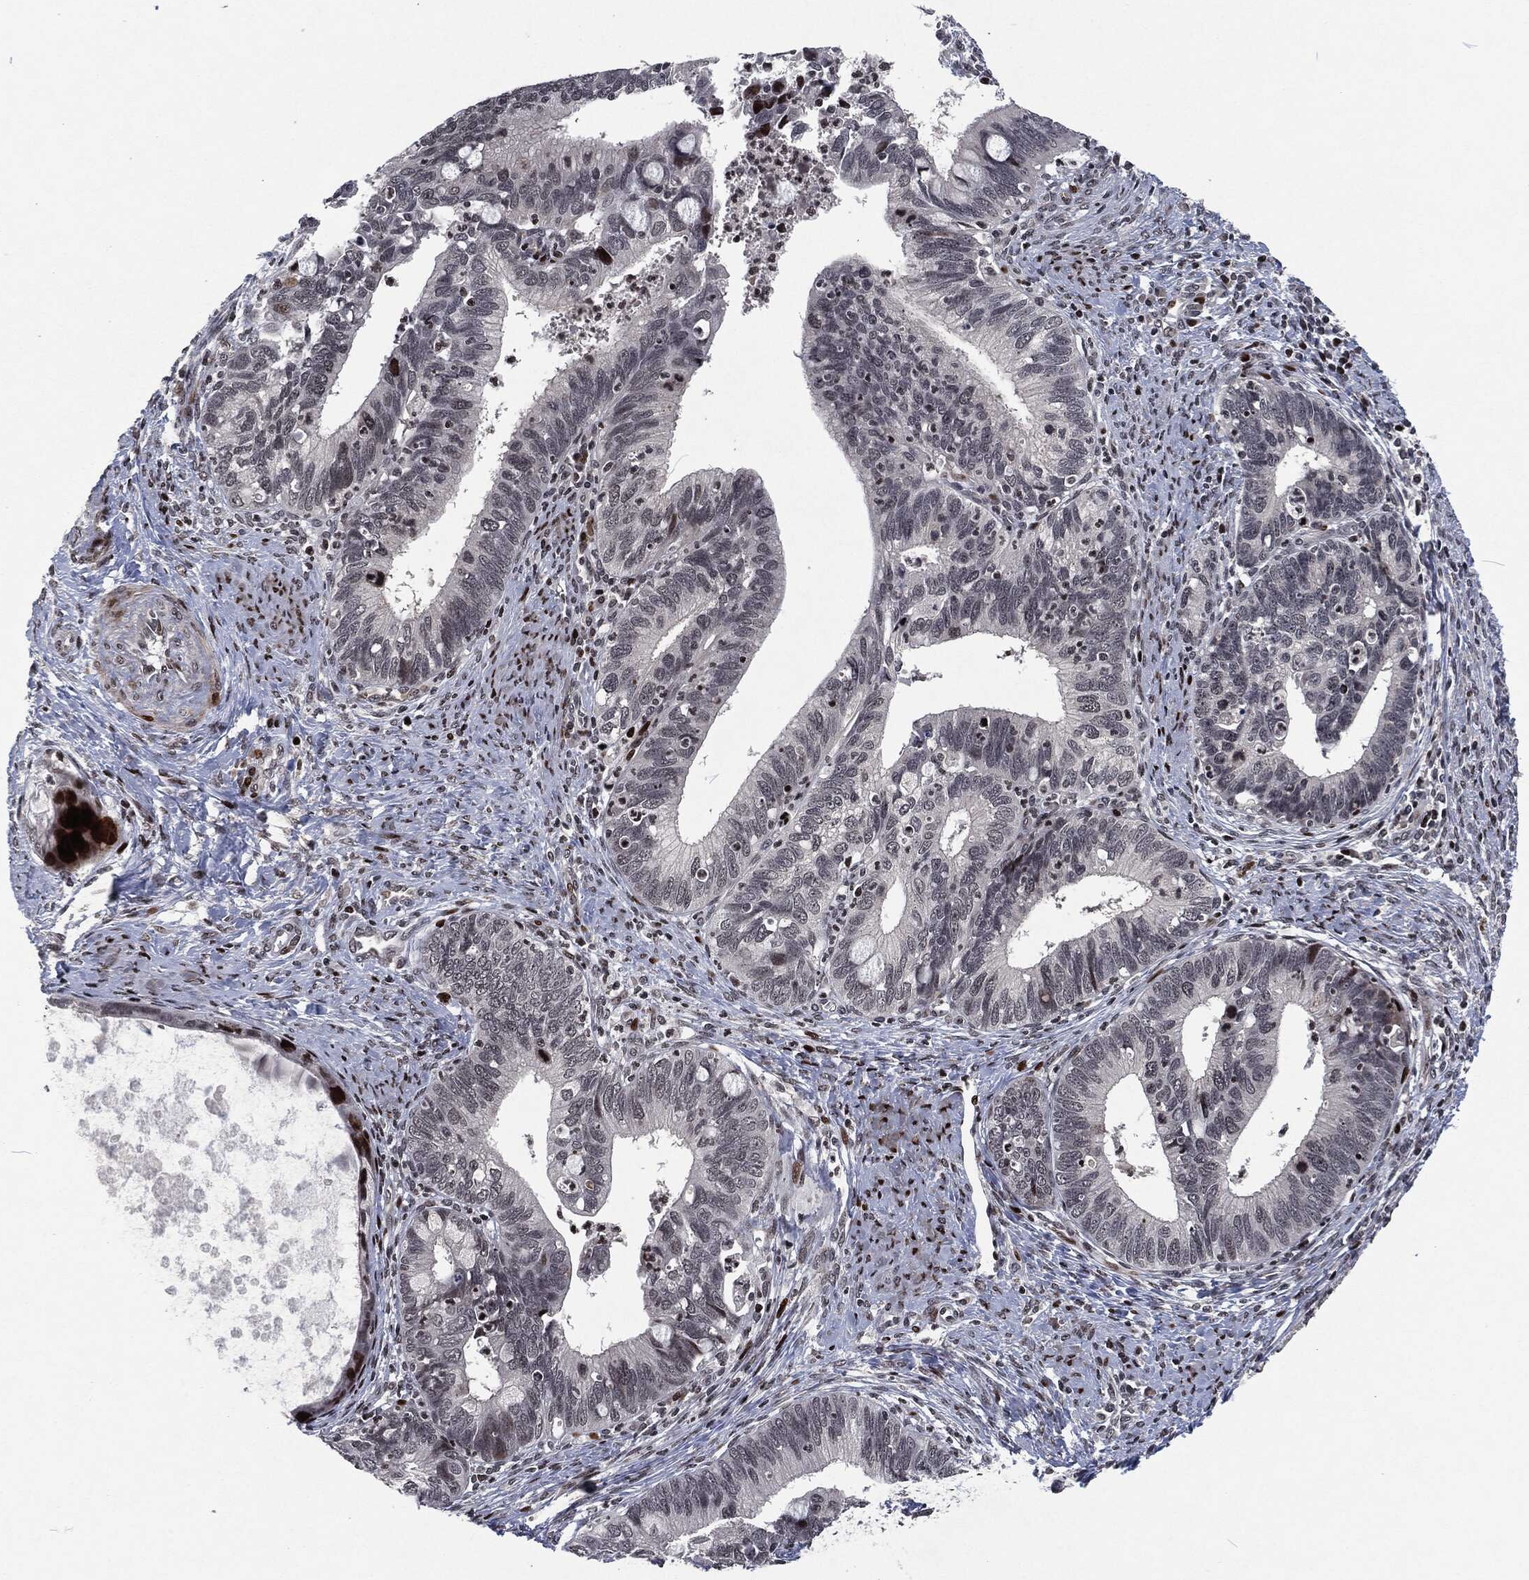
{"staining": {"intensity": "negative", "quantity": "none", "location": "none"}, "tissue": "cervical cancer", "cell_type": "Tumor cells", "image_type": "cancer", "snomed": [{"axis": "morphology", "description": "Adenocarcinoma, NOS"}, {"axis": "topography", "description": "Cervix"}], "caption": "Tumor cells are negative for brown protein staining in cervical cancer (adenocarcinoma). (Brightfield microscopy of DAB (3,3'-diaminobenzidine) IHC at high magnification).", "gene": "EGFR", "patient": {"sex": "female", "age": 42}}